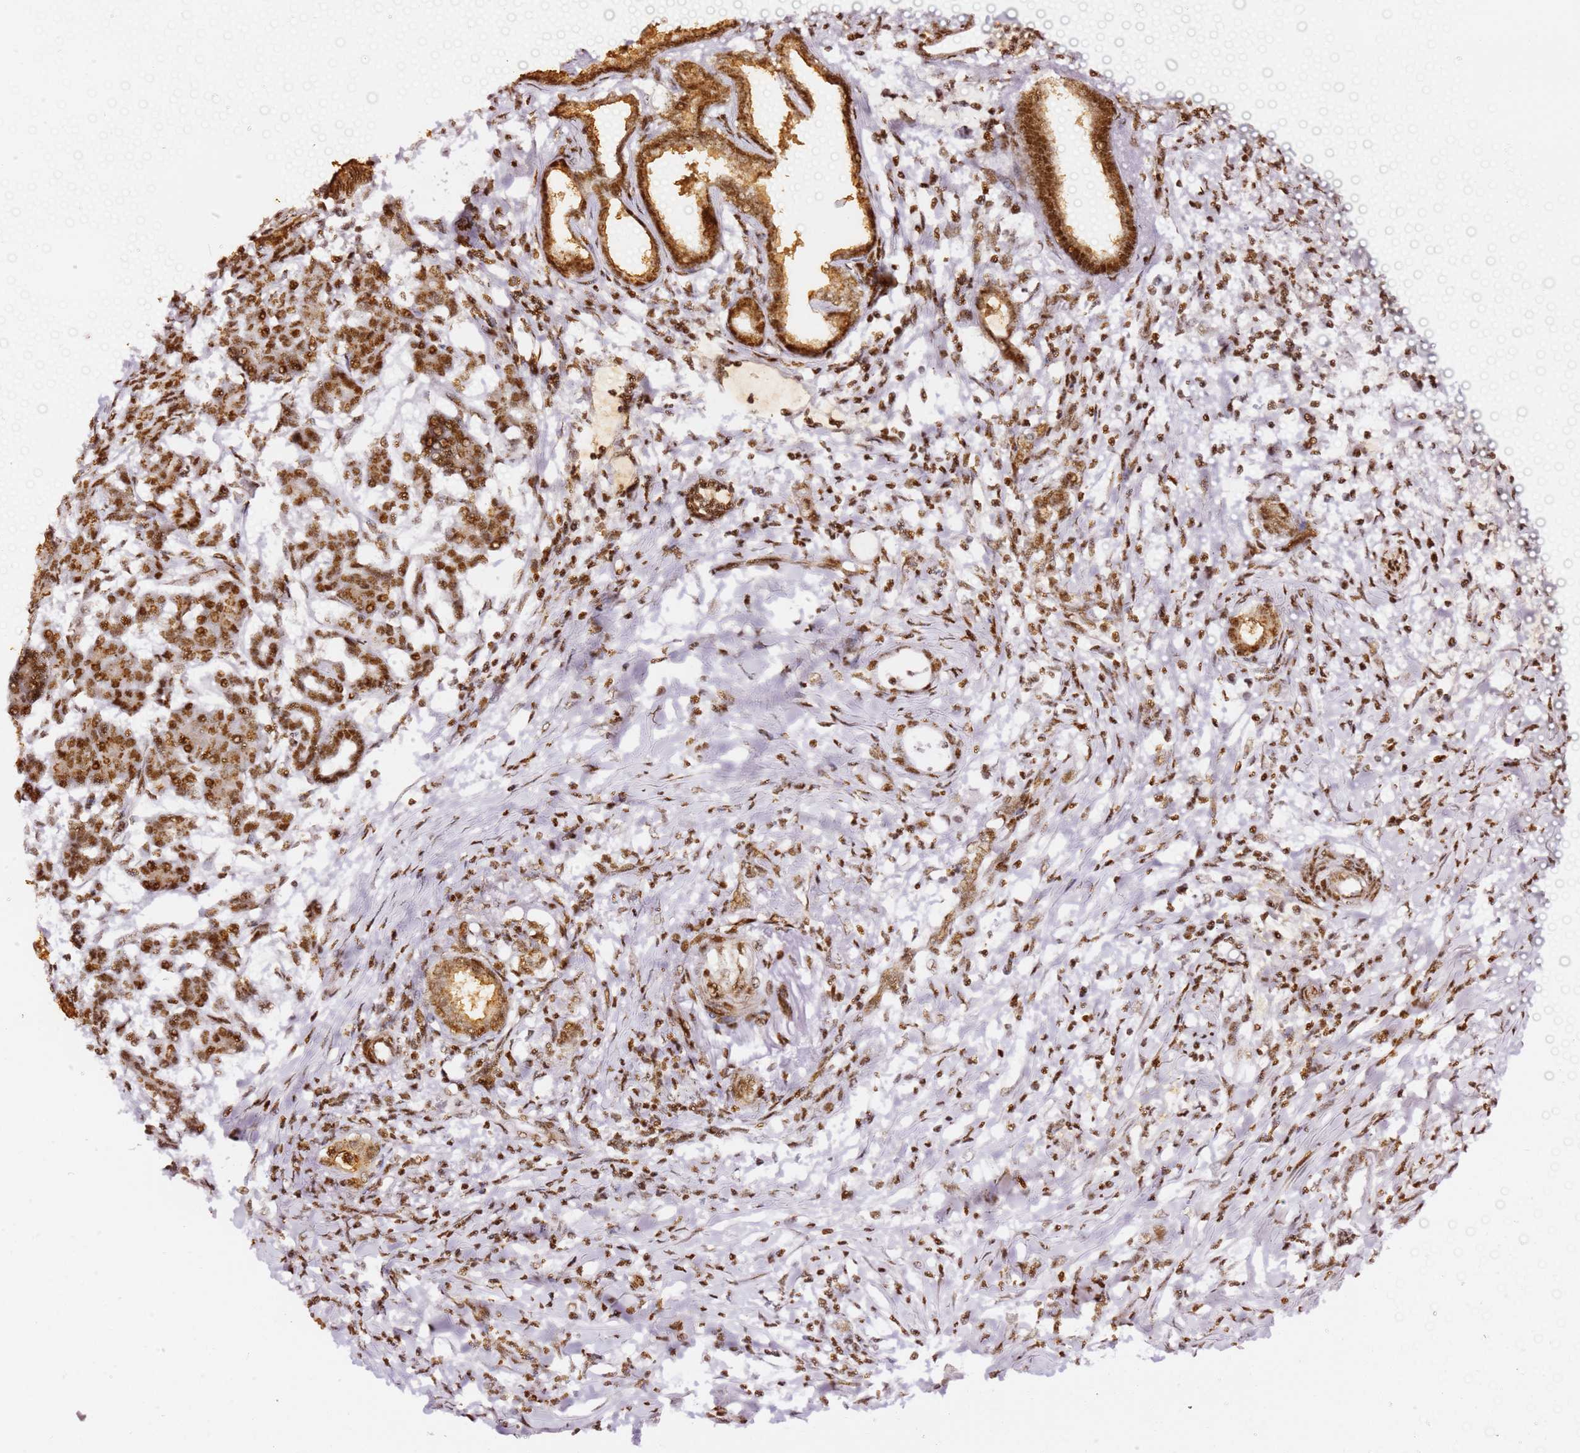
{"staining": {"intensity": "strong", "quantity": ">75%", "location": "nuclear"}, "tissue": "pancreatic cancer", "cell_type": "Tumor cells", "image_type": "cancer", "snomed": [{"axis": "morphology", "description": "Adenocarcinoma, NOS"}, {"axis": "topography", "description": "Pancreas"}], "caption": "Immunohistochemical staining of human pancreatic cancer (adenocarcinoma) reveals high levels of strong nuclear protein expression in approximately >75% of tumor cells.", "gene": "GBP2", "patient": {"sex": "female", "age": 55}}